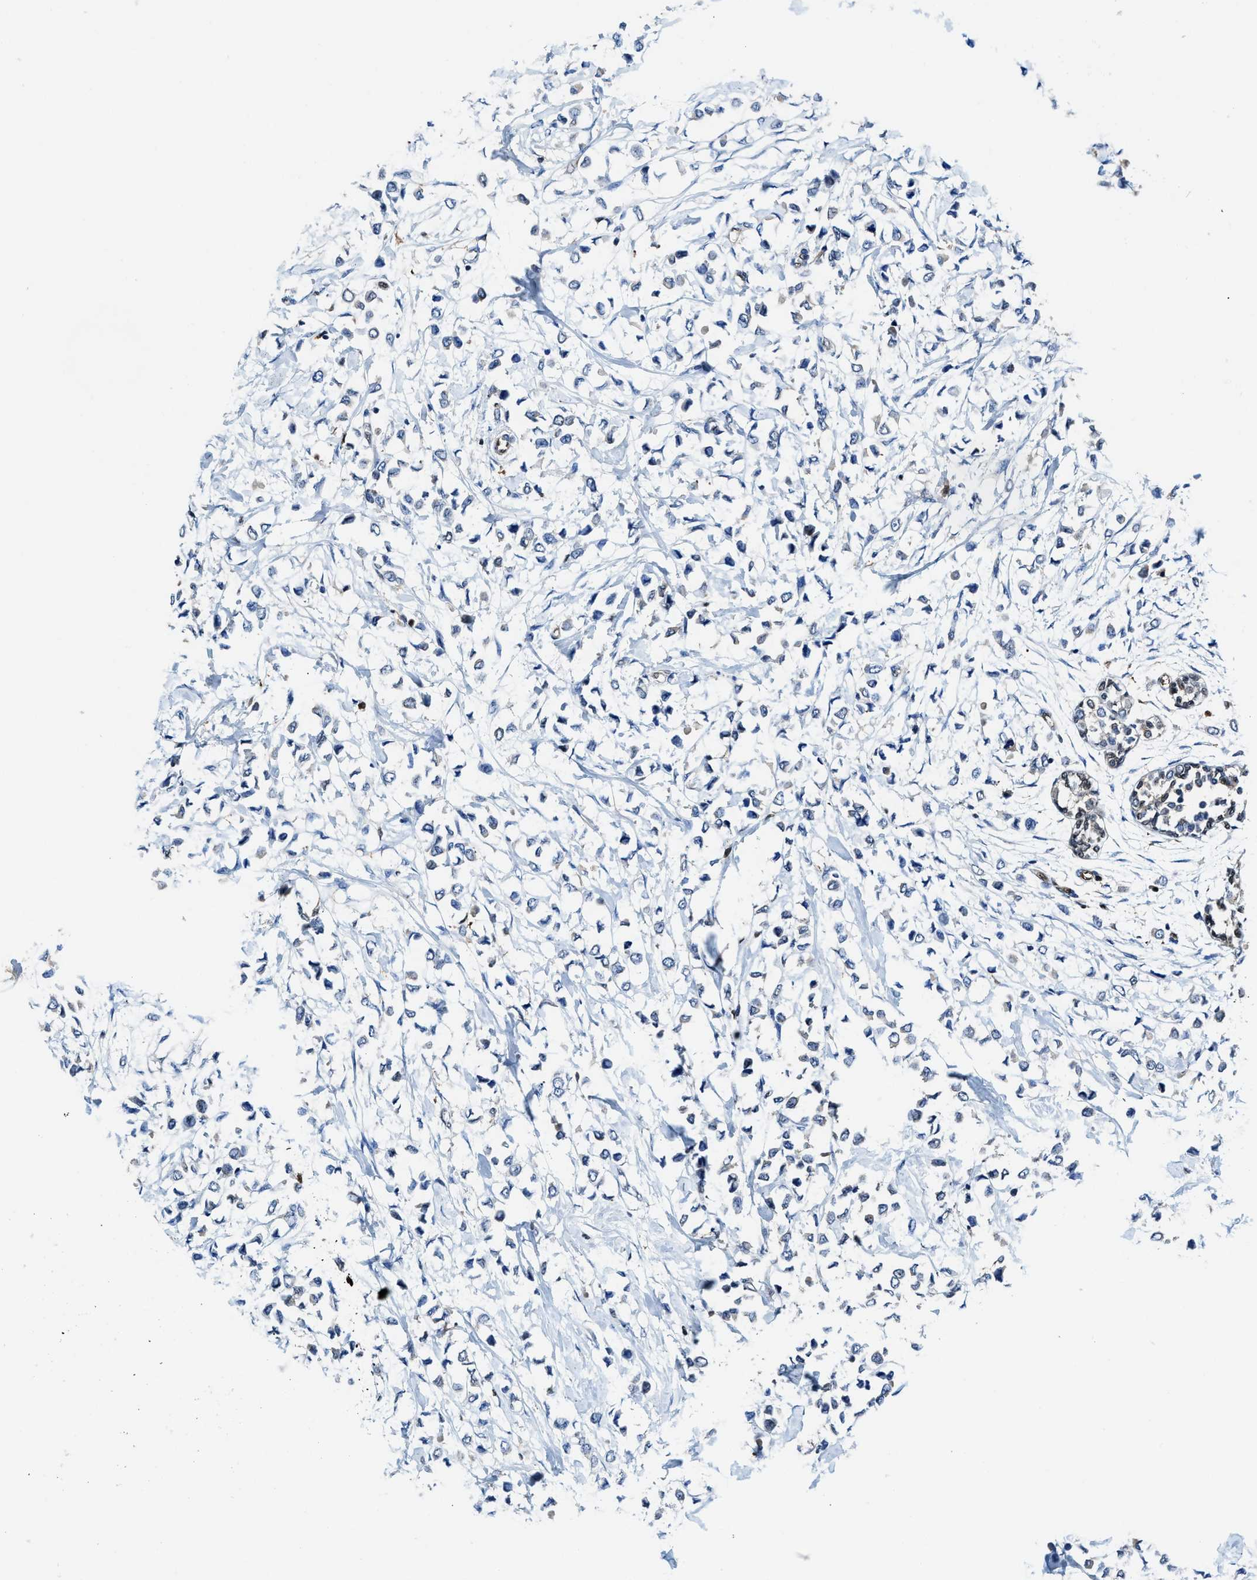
{"staining": {"intensity": "negative", "quantity": "none", "location": "none"}, "tissue": "breast cancer", "cell_type": "Tumor cells", "image_type": "cancer", "snomed": [{"axis": "morphology", "description": "Lobular carcinoma"}, {"axis": "topography", "description": "Breast"}], "caption": "An image of breast cancer (lobular carcinoma) stained for a protein reveals no brown staining in tumor cells. Brightfield microscopy of immunohistochemistry stained with DAB (3,3'-diaminobenzidine) (brown) and hematoxylin (blue), captured at high magnification.", "gene": "LTA4H", "patient": {"sex": "female", "age": 51}}